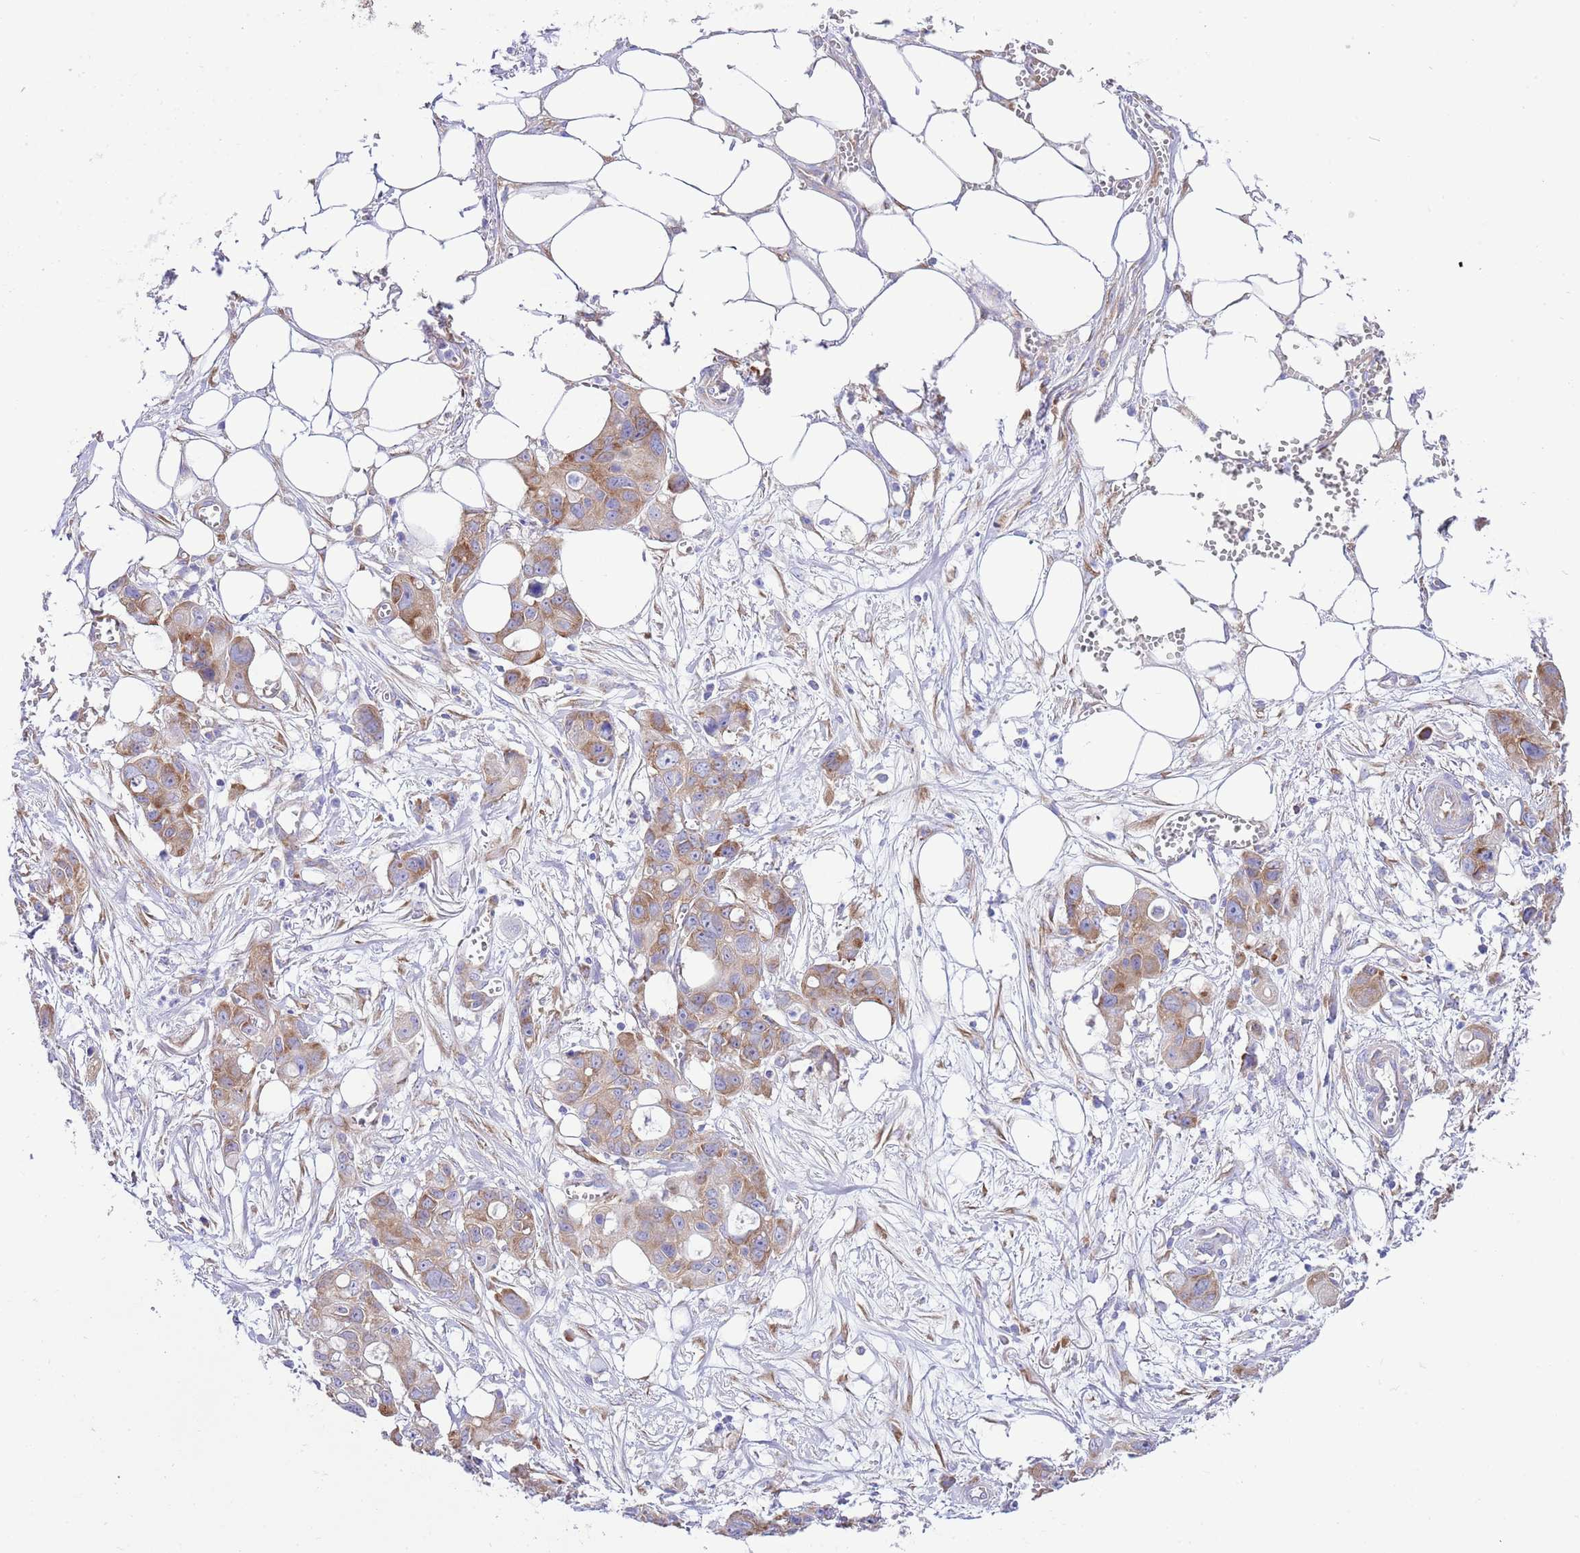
{"staining": {"intensity": "moderate", "quantity": ">75%", "location": "cytoplasmic/membranous"}, "tissue": "ovarian cancer", "cell_type": "Tumor cells", "image_type": "cancer", "snomed": [{"axis": "morphology", "description": "Cystadenocarcinoma, mucinous, NOS"}, {"axis": "topography", "description": "Ovary"}], "caption": "High-power microscopy captured an IHC image of ovarian mucinous cystadenocarcinoma, revealing moderate cytoplasmic/membranous expression in approximately >75% of tumor cells.", "gene": "RPS10", "patient": {"sex": "female", "age": 70}}